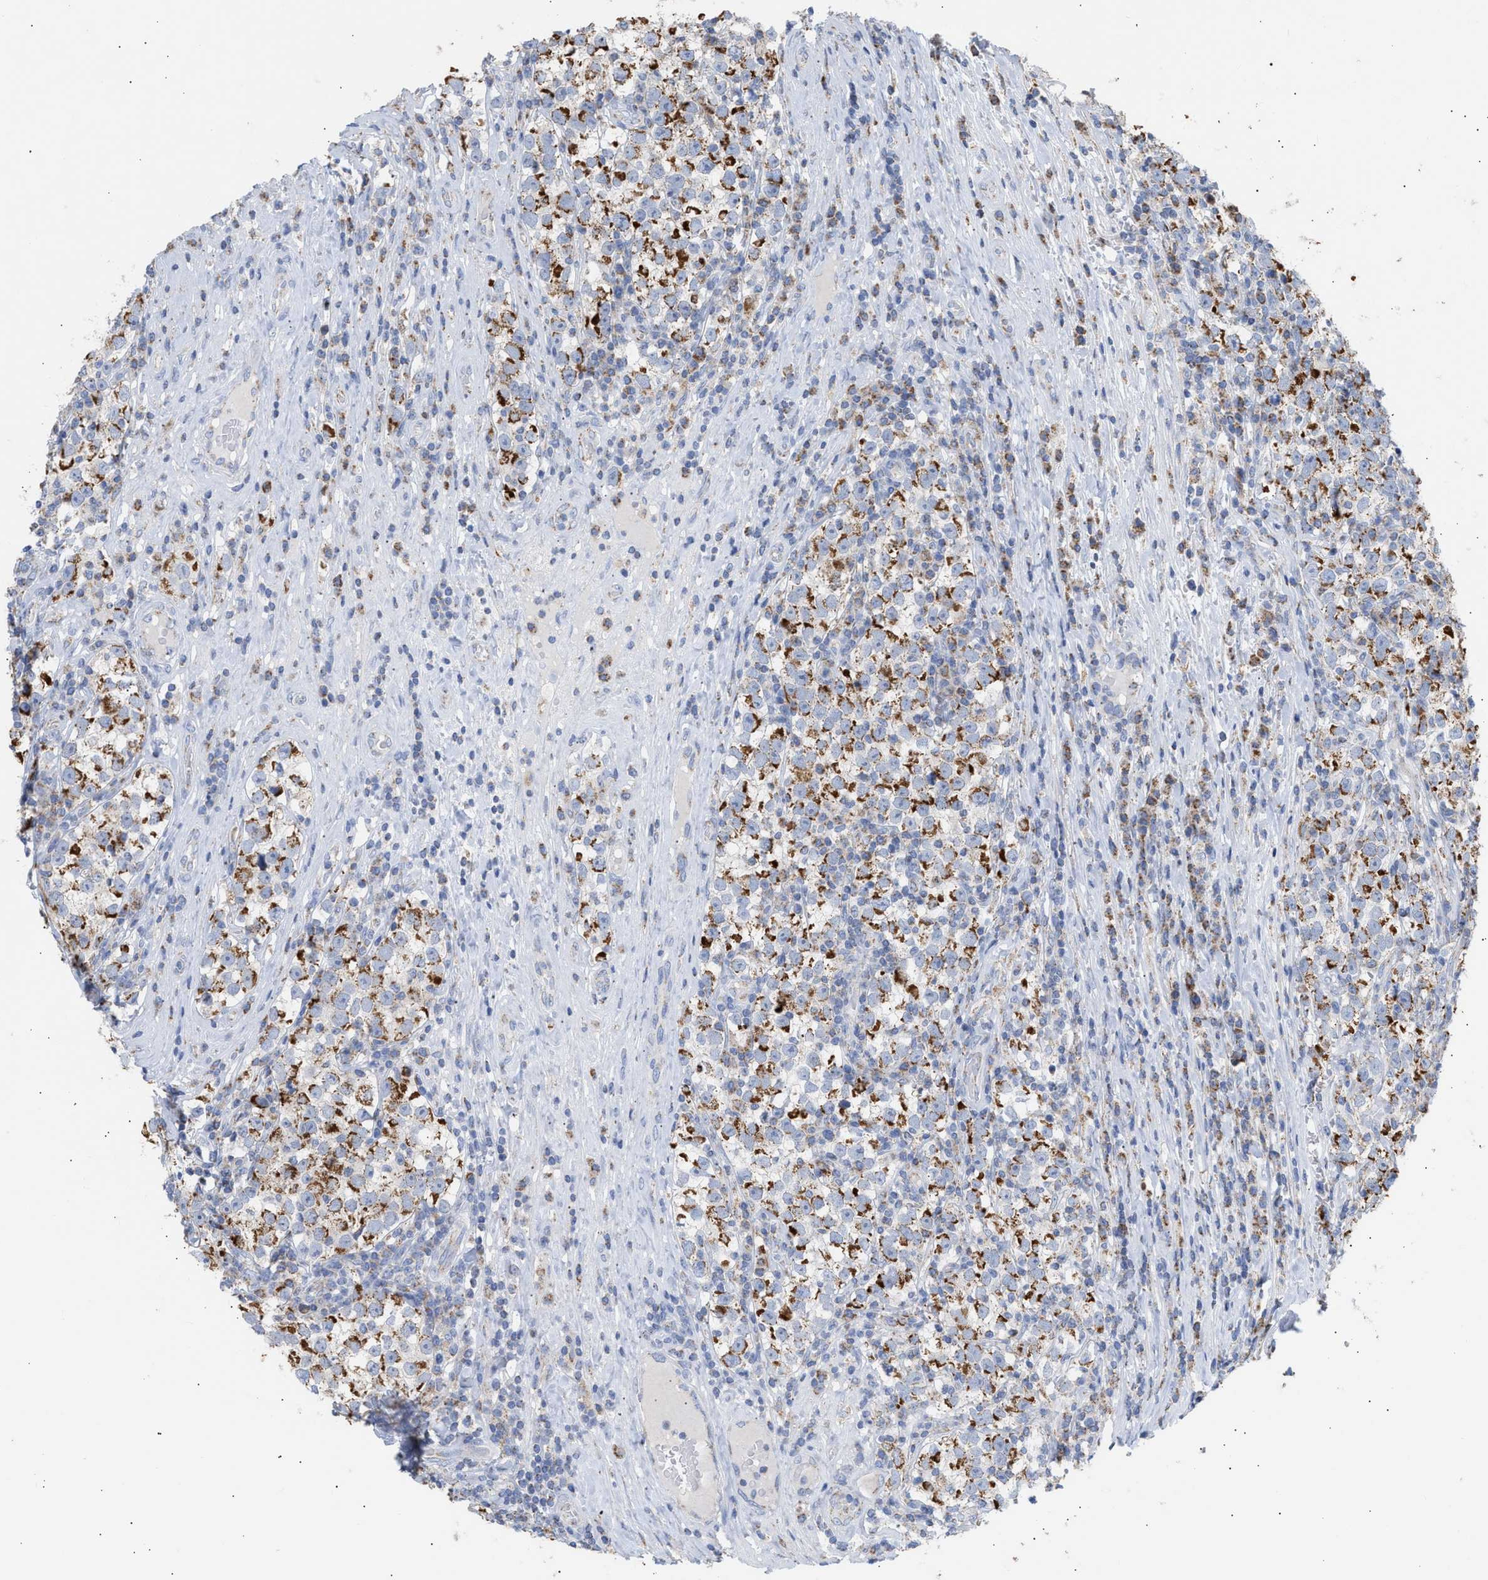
{"staining": {"intensity": "moderate", "quantity": ">75%", "location": "cytoplasmic/membranous"}, "tissue": "testis cancer", "cell_type": "Tumor cells", "image_type": "cancer", "snomed": [{"axis": "morphology", "description": "Normal tissue, NOS"}, {"axis": "morphology", "description": "Seminoma, NOS"}, {"axis": "topography", "description": "Testis"}], "caption": "Tumor cells show moderate cytoplasmic/membranous expression in approximately >75% of cells in testis seminoma.", "gene": "ACOT13", "patient": {"sex": "male", "age": 43}}